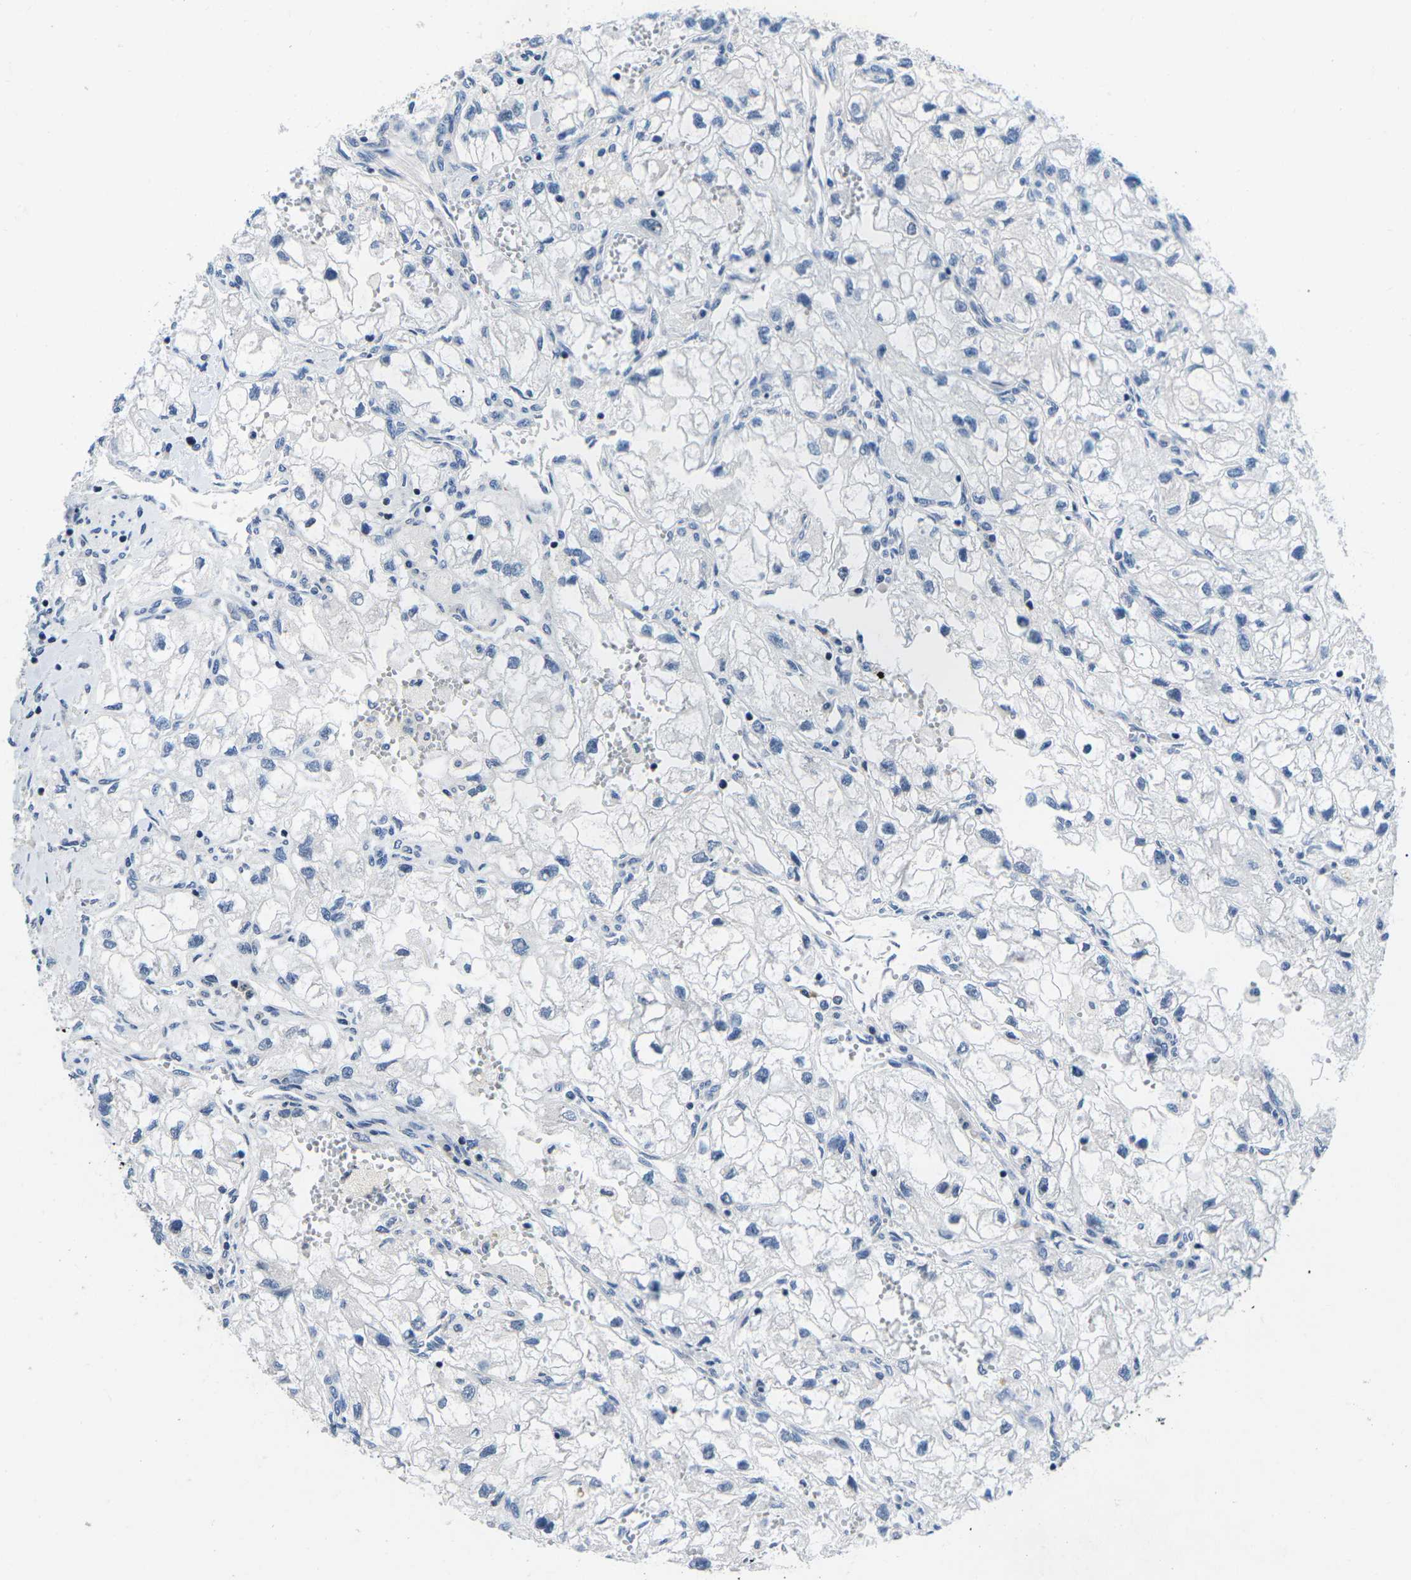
{"staining": {"intensity": "negative", "quantity": "none", "location": "none"}, "tissue": "renal cancer", "cell_type": "Tumor cells", "image_type": "cancer", "snomed": [{"axis": "morphology", "description": "Adenocarcinoma, NOS"}, {"axis": "topography", "description": "Kidney"}], "caption": "Micrograph shows no significant protein expression in tumor cells of renal cancer.", "gene": "CDC73", "patient": {"sex": "female", "age": 70}}